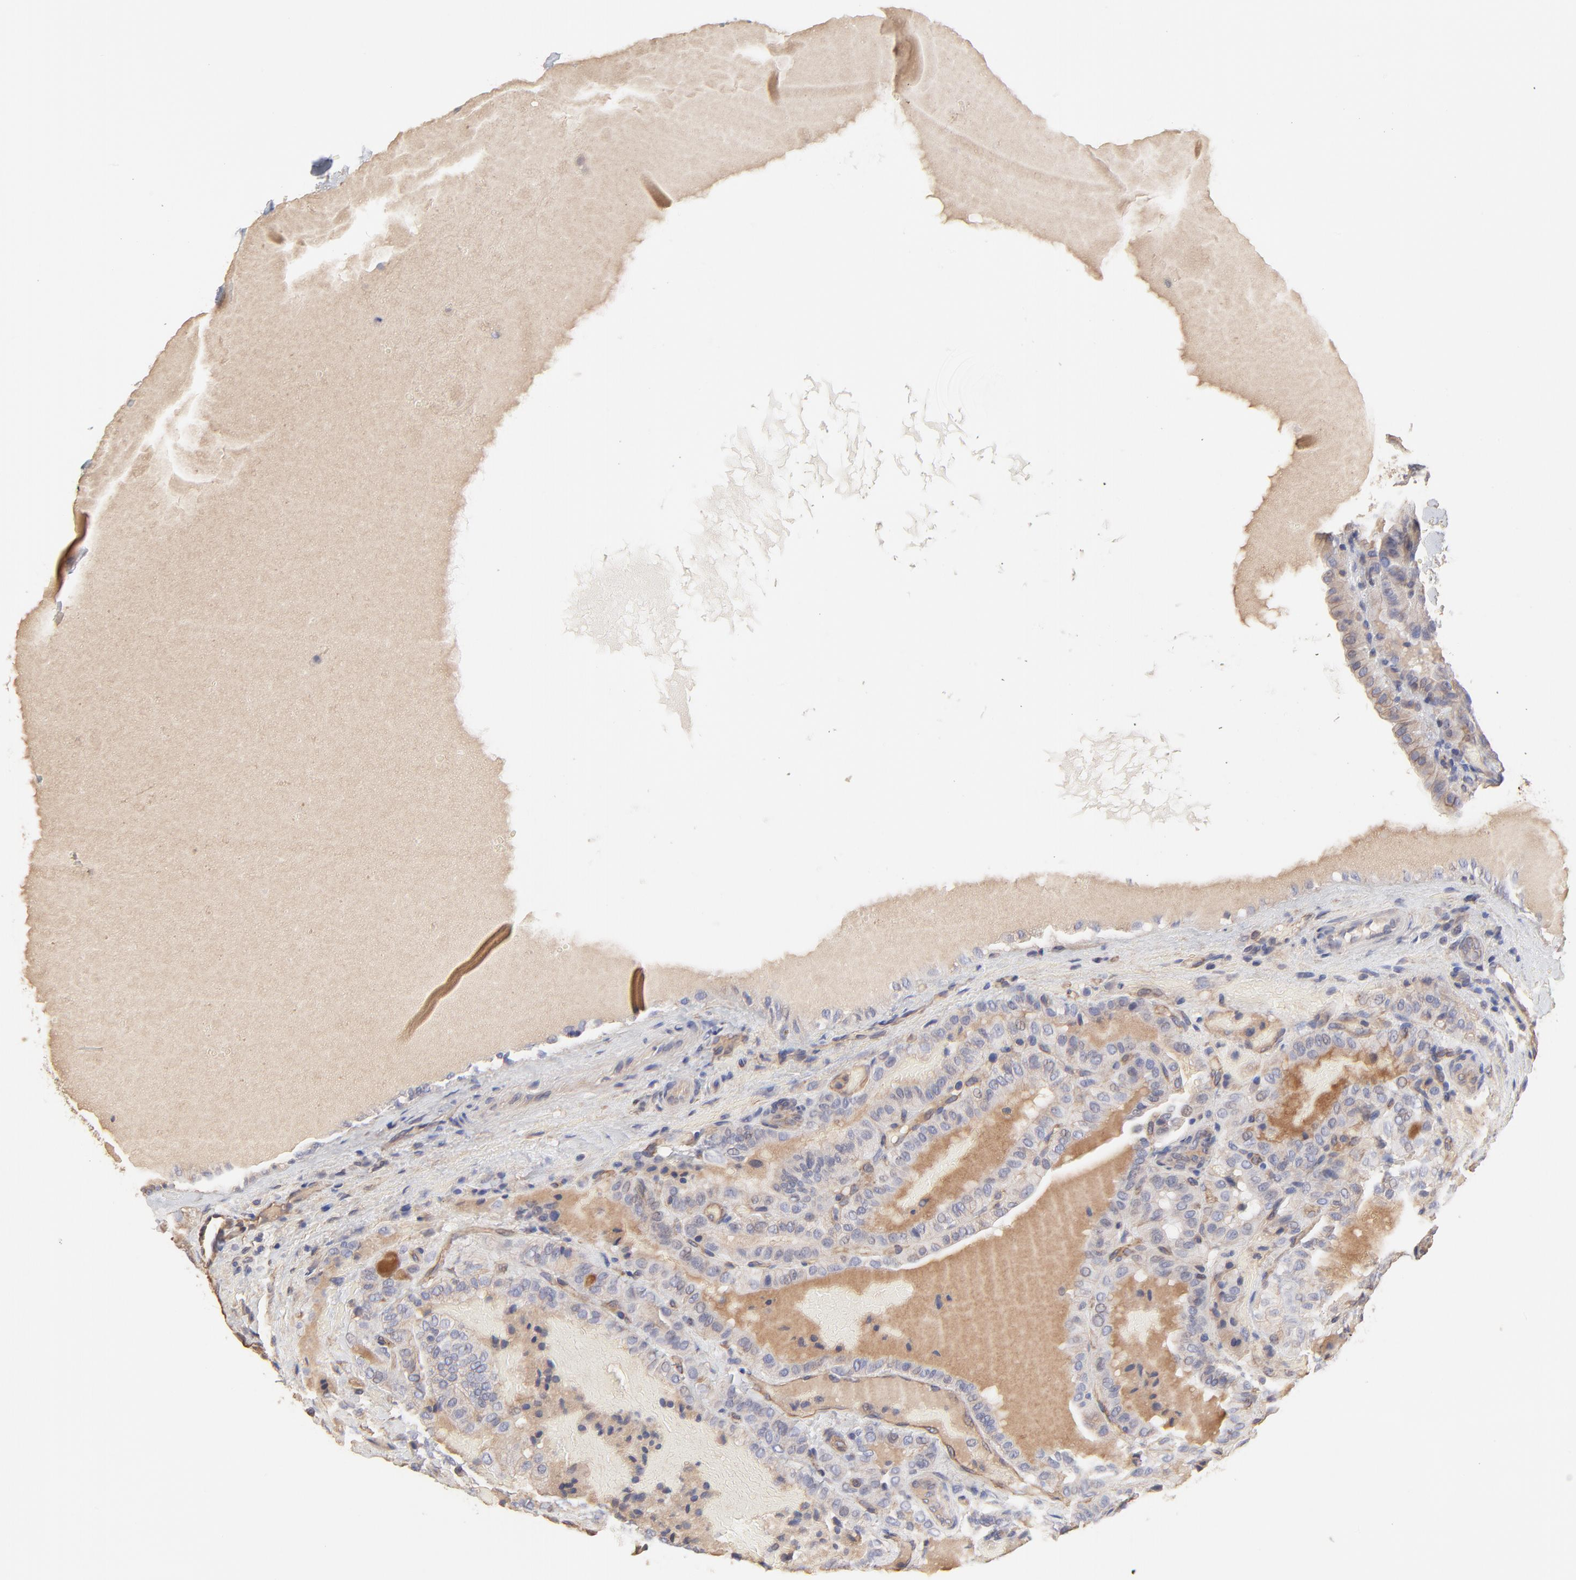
{"staining": {"intensity": "weak", "quantity": "25%-75%", "location": "cytoplasmic/membranous"}, "tissue": "thyroid cancer", "cell_type": "Tumor cells", "image_type": "cancer", "snomed": [{"axis": "morphology", "description": "Papillary adenocarcinoma, NOS"}, {"axis": "topography", "description": "Thyroid gland"}], "caption": "Human thyroid cancer (papillary adenocarcinoma) stained with a protein marker reveals weak staining in tumor cells.", "gene": "LRCH2", "patient": {"sex": "male", "age": 77}}